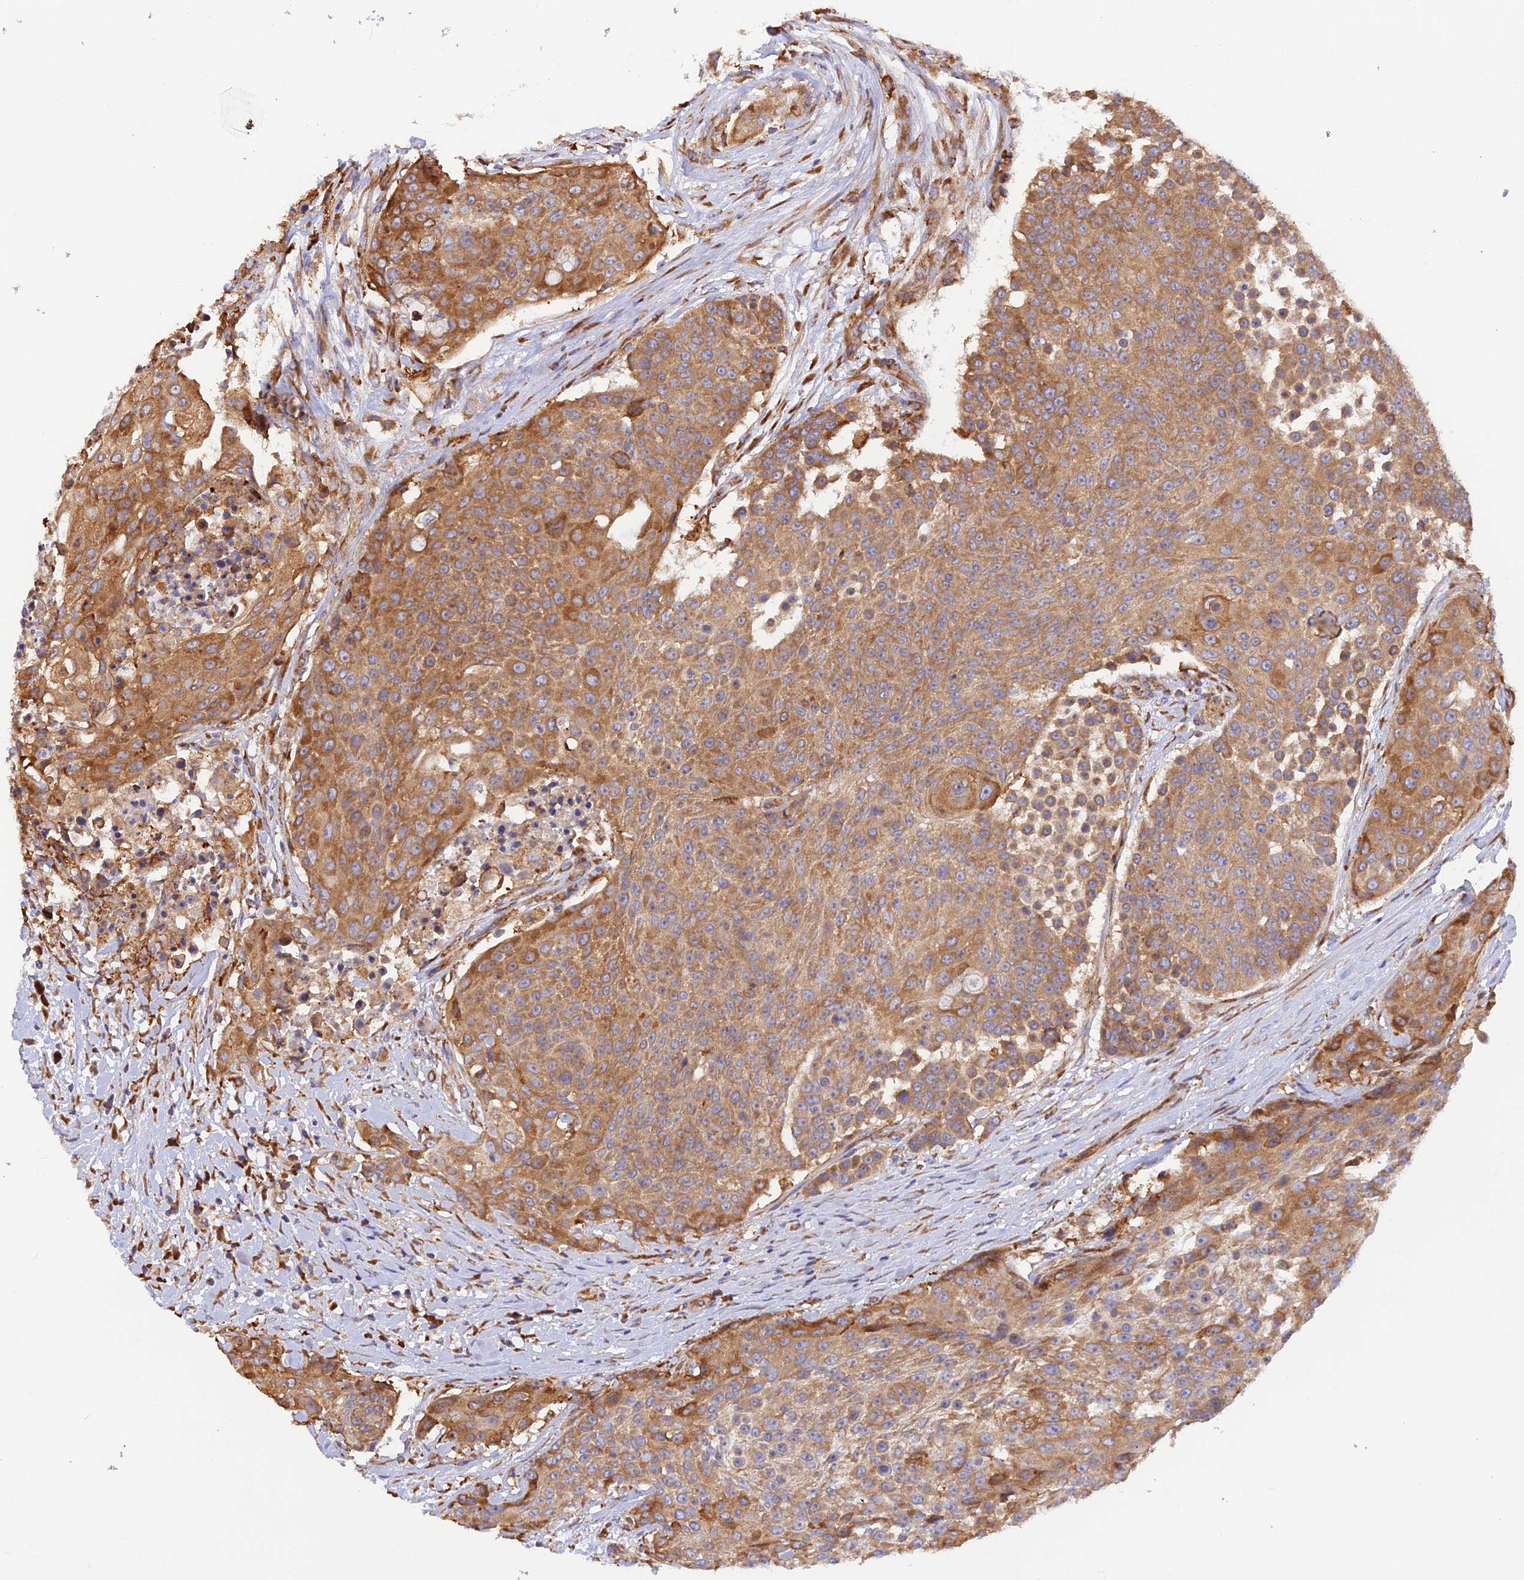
{"staining": {"intensity": "moderate", "quantity": ">75%", "location": "cytoplasmic/membranous"}, "tissue": "urothelial cancer", "cell_type": "Tumor cells", "image_type": "cancer", "snomed": [{"axis": "morphology", "description": "Urothelial carcinoma, High grade"}, {"axis": "topography", "description": "Urinary bladder"}], "caption": "Moderate cytoplasmic/membranous protein staining is appreciated in approximately >75% of tumor cells in urothelial cancer. (IHC, brightfield microscopy, high magnification).", "gene": "RPL5", "patient": {"sex": "female", "age": 63}}